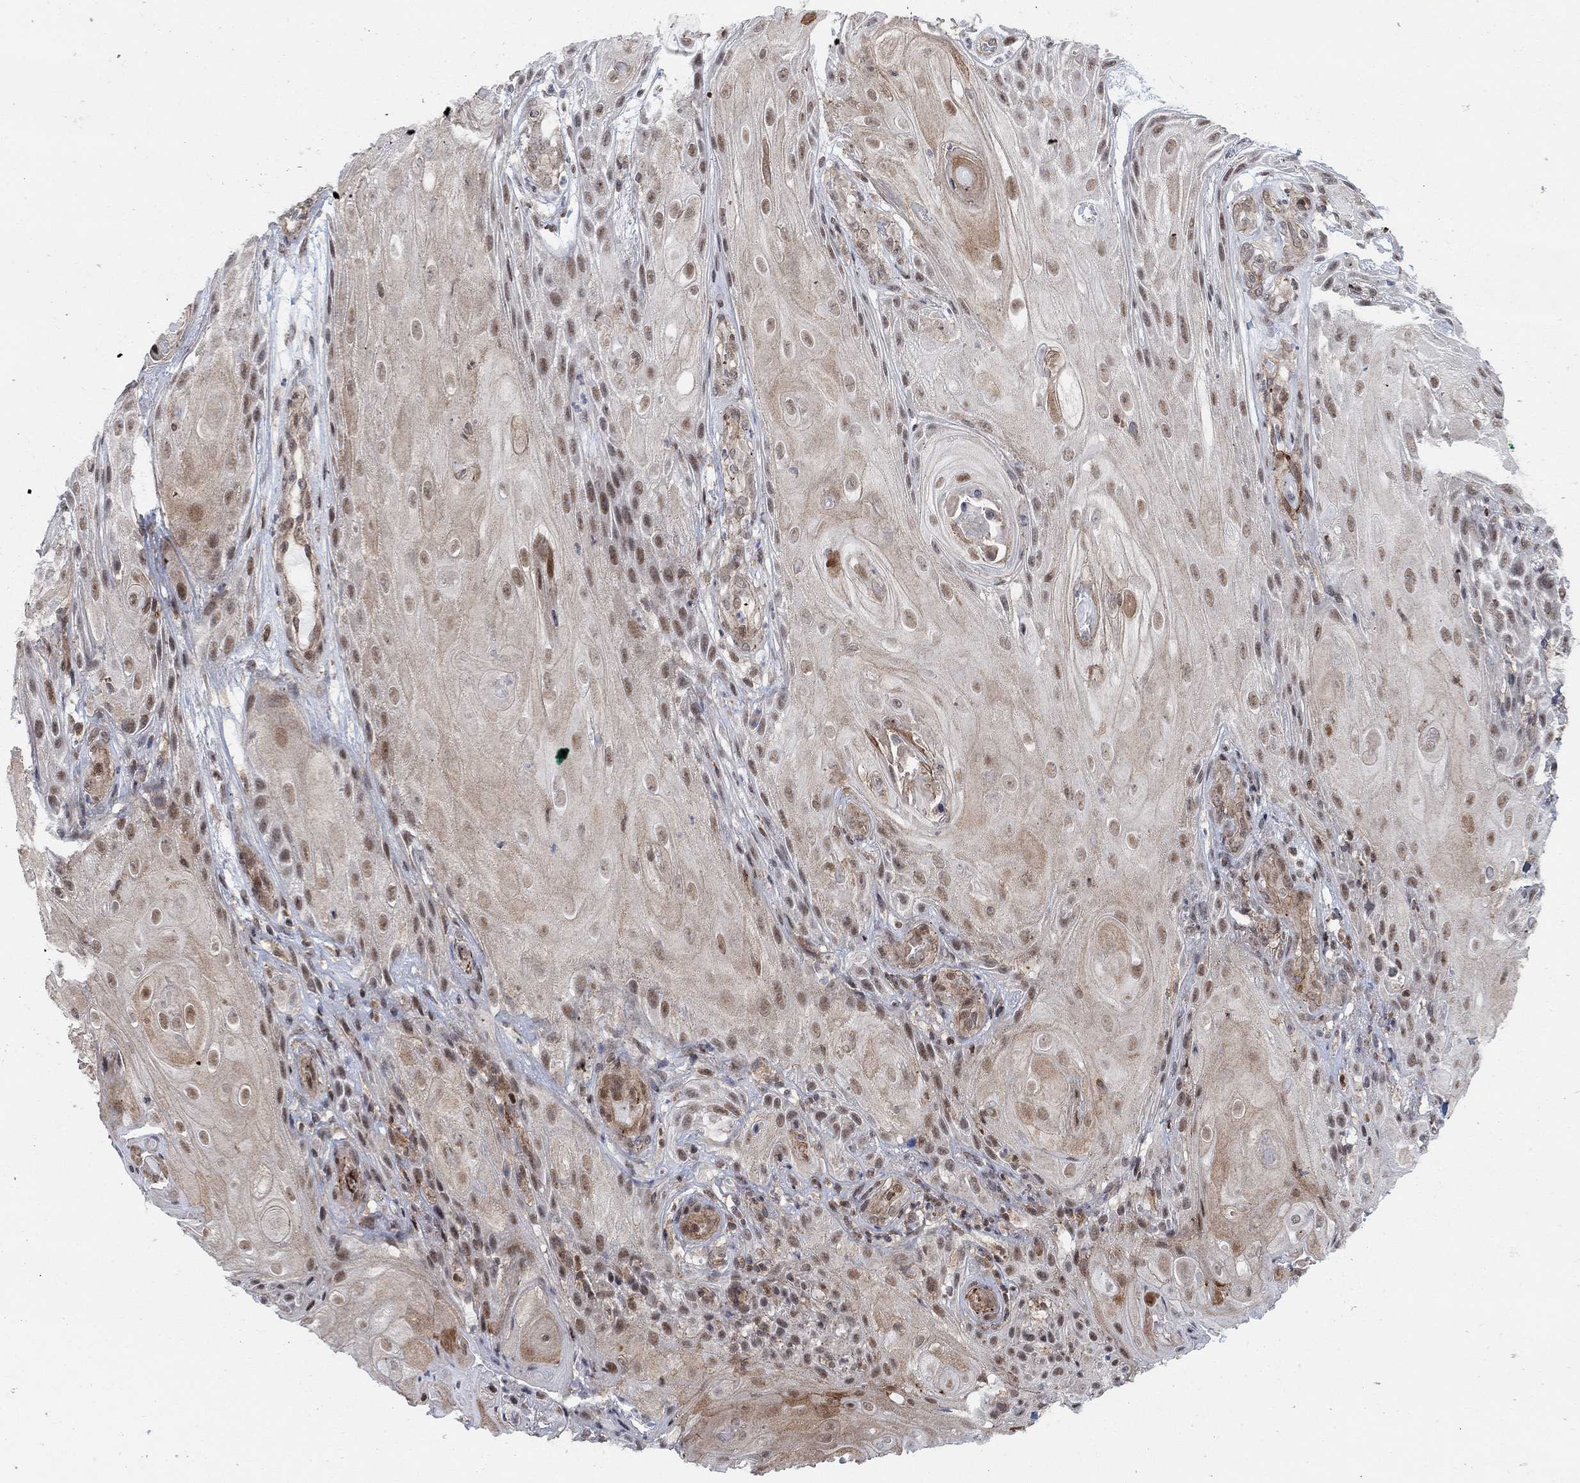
{"staining": {"intensity": "moderate", "quantity": "25%-75%", "location": "nuclear"}, "tissue": "skin cancer", "cell_type": "Tumor cells", "image_type": "cancer", "snomed": [{"axis": "morphology", "description": "Squamous cell carcinoma, NOS"}, {"axis": "topography", "description": "Skin"}], "caption": "Protein positivity by immunohistochemistry (IHC) exhibits moderate nuclear expression in approximately 25%-75% of tumor cells in skin cancer (squamous cell carcinoma).", "gene": "PWWP2B", "patient": {"sex": "male", "age": 62}}